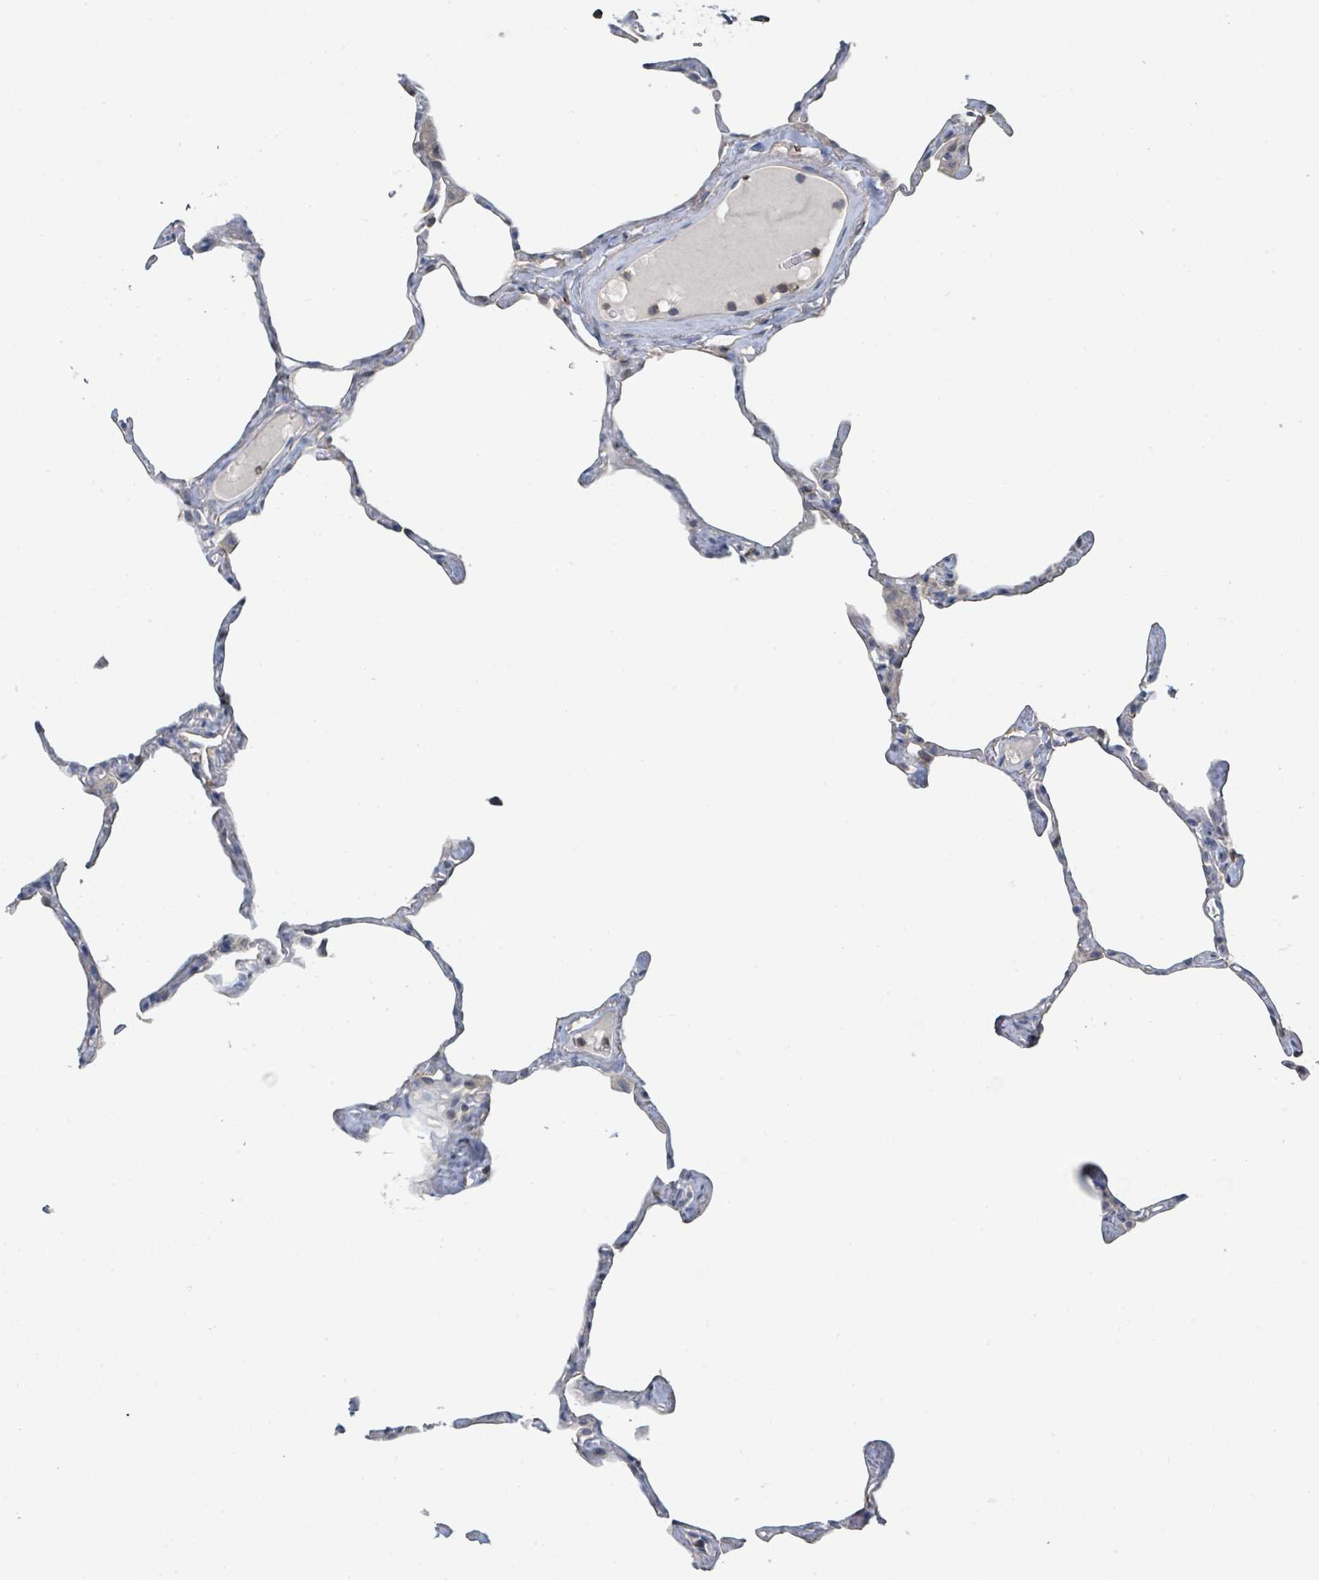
{"staining": {"intensity": "negative", "quantity": "none", "location": "none"}, "tissue": "lung", "cell_type": "Alveolar cells", "image_type": "normal", "snomed": [{"axis": "morphology", "description": "Normal tissue, NOS"}, {"axis": "topography", "description": "Lung"}], "caption": "Immunohistochemical staining of unremarkable lung exhibits no significant expression in alveolar cells. (DAB immunohistochemistry (IHC) with hematoxylin counter stain).", "gene": "LRRC42", "patient": {"sex": "male", "age": 65}}